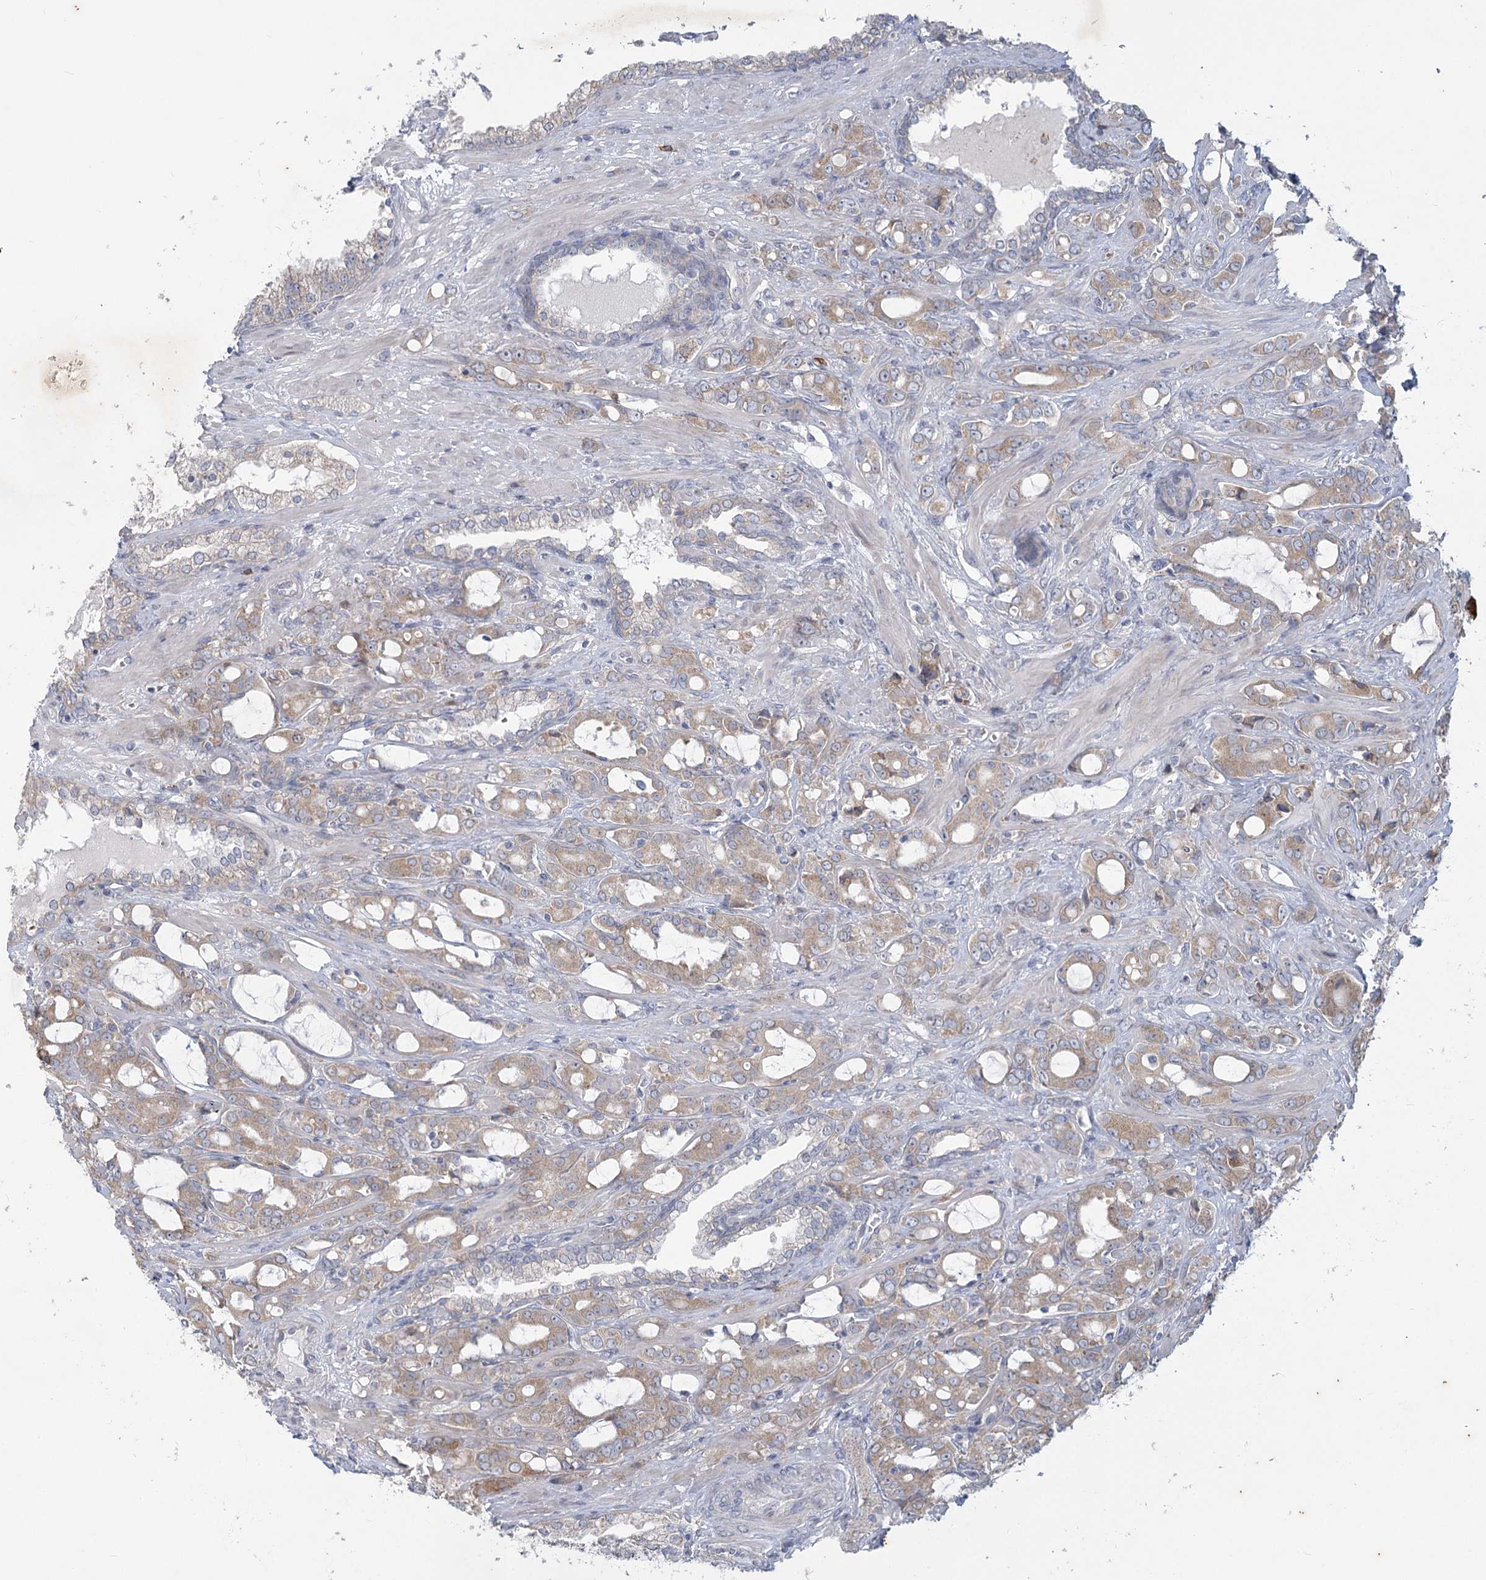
{"staining": {"intensity": "weak", "quantity": ">75%", "location": "cytoplasmic/membranous"}, "tissue": "prostate cancer", "cell_type": "Tumor cells", "image_type": "cancer", "snomed": [{"axis": "morphology", "description": "Adenocarcinoma, High grade"}, {"axis": "topography", "description": "Prostate"}], "caption": "Brown immunohistochemical staining in human prostate adenocarcinoma (high-grade) demonstrates weak cytoplasmic/membranous expression in about >75% of tumor cells.", "gene": "PLA2G12A", "patient": {"sex": "male", "age": 72}}